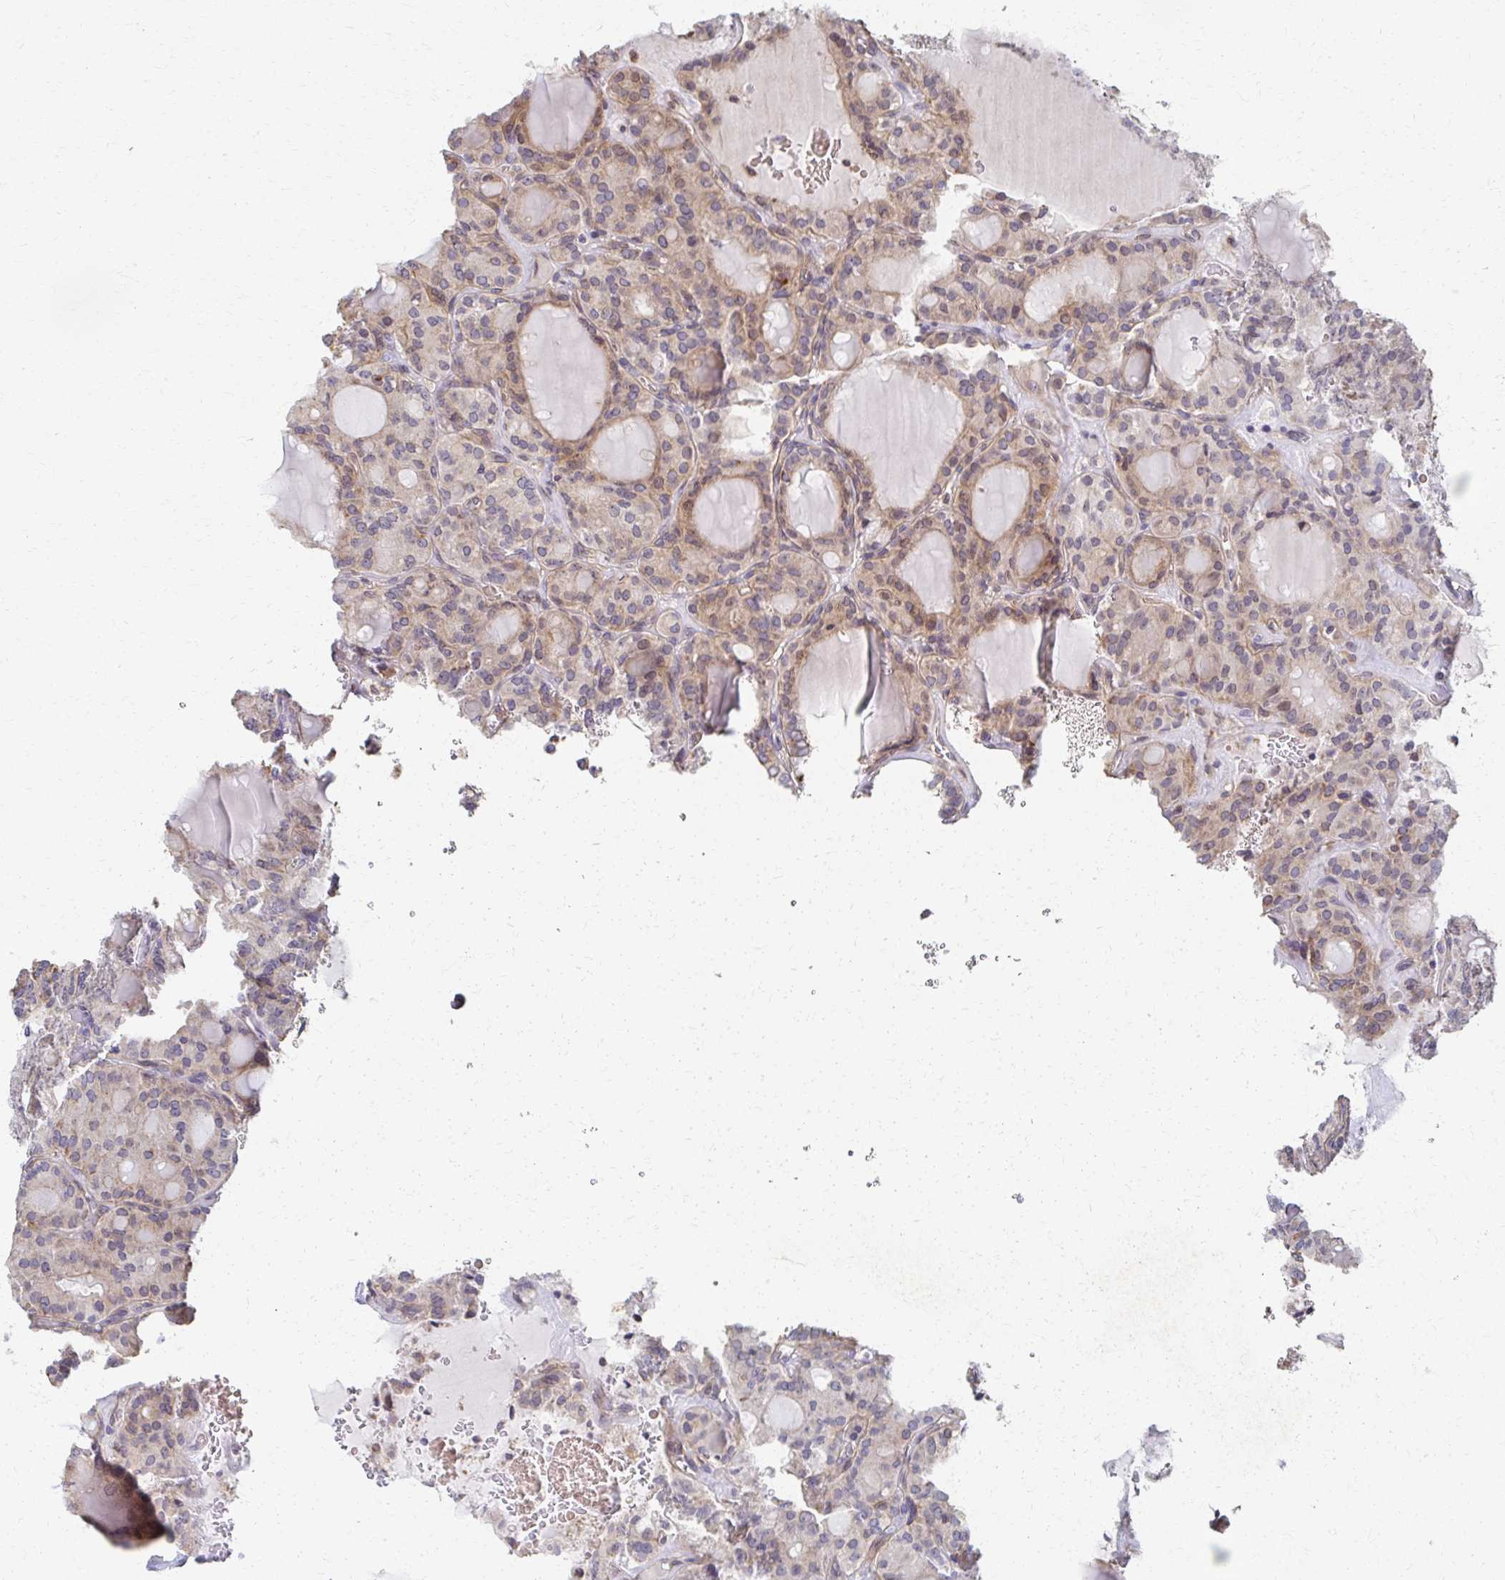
{"staining": {"intensity": "weak", "quantity": "25%-75%", "location": "cytoplasmic/membranous"}, "tissue": "thyroid cancer", "cell_type": "Tumor cells", "image_type": "cancer", "snomed": [{"axis": "morphology", "description": "Papillary adenocarcinoma, NOS"}, {"axis": "topography", "description": "Thyroid gland"}], "caption": "Immunohistochemistry of human papillary adenocarcinoma (thyroid) displays low levels of weak cytoplasmic/membranous positivity in approximately 25%-75% of tumor cells. The protein of interest is stained brown, and the nuclei are stained in blue (DAB (3,3'-diaminobenzidine) IHC with brightfield microscopy, high magnification).", "gene": "EOLA2", "patient": {"sex": "male", "age": 87}}